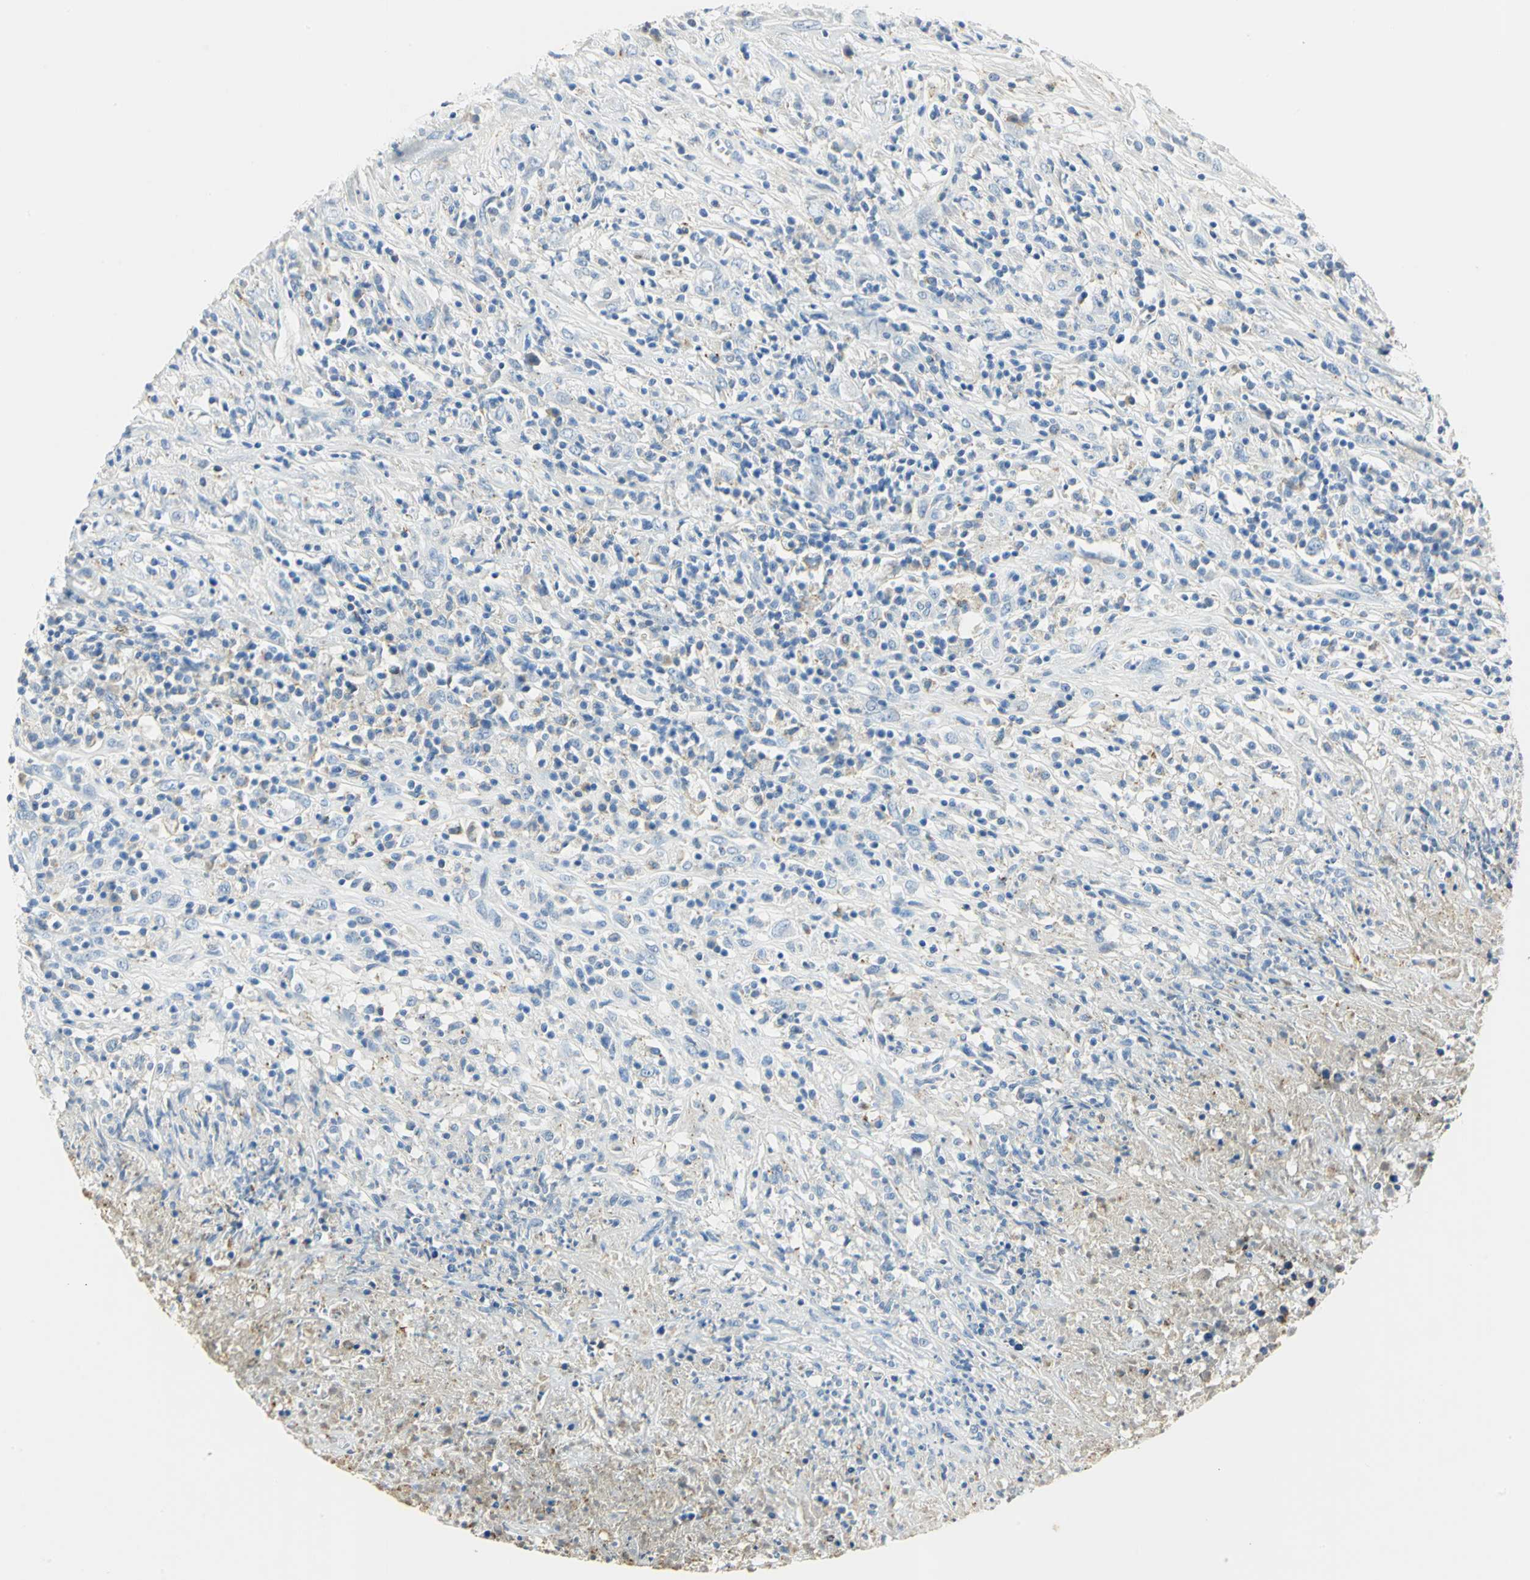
{"staining": {"intensity": "negative", "quantity": "none", "location": "none"}, "tissue": "lymphoma", "cell_type": "Tumor cells", "image_type": "cancer", "snomed": [{"axis": "morphology", "description": "Malignant lymphoma, non-Hodgkin's type, High grade"}, {"axis": "topography", "description": "Lymph node"}], "caption": "This is a photomicrograph of IHC staining of high-grade malignant lymphoma, non-Hodgkin's type, which shows no positivity in tumor cells.", "gene": "ANXA4", "patient": {"sex": "female", "age": 84}}